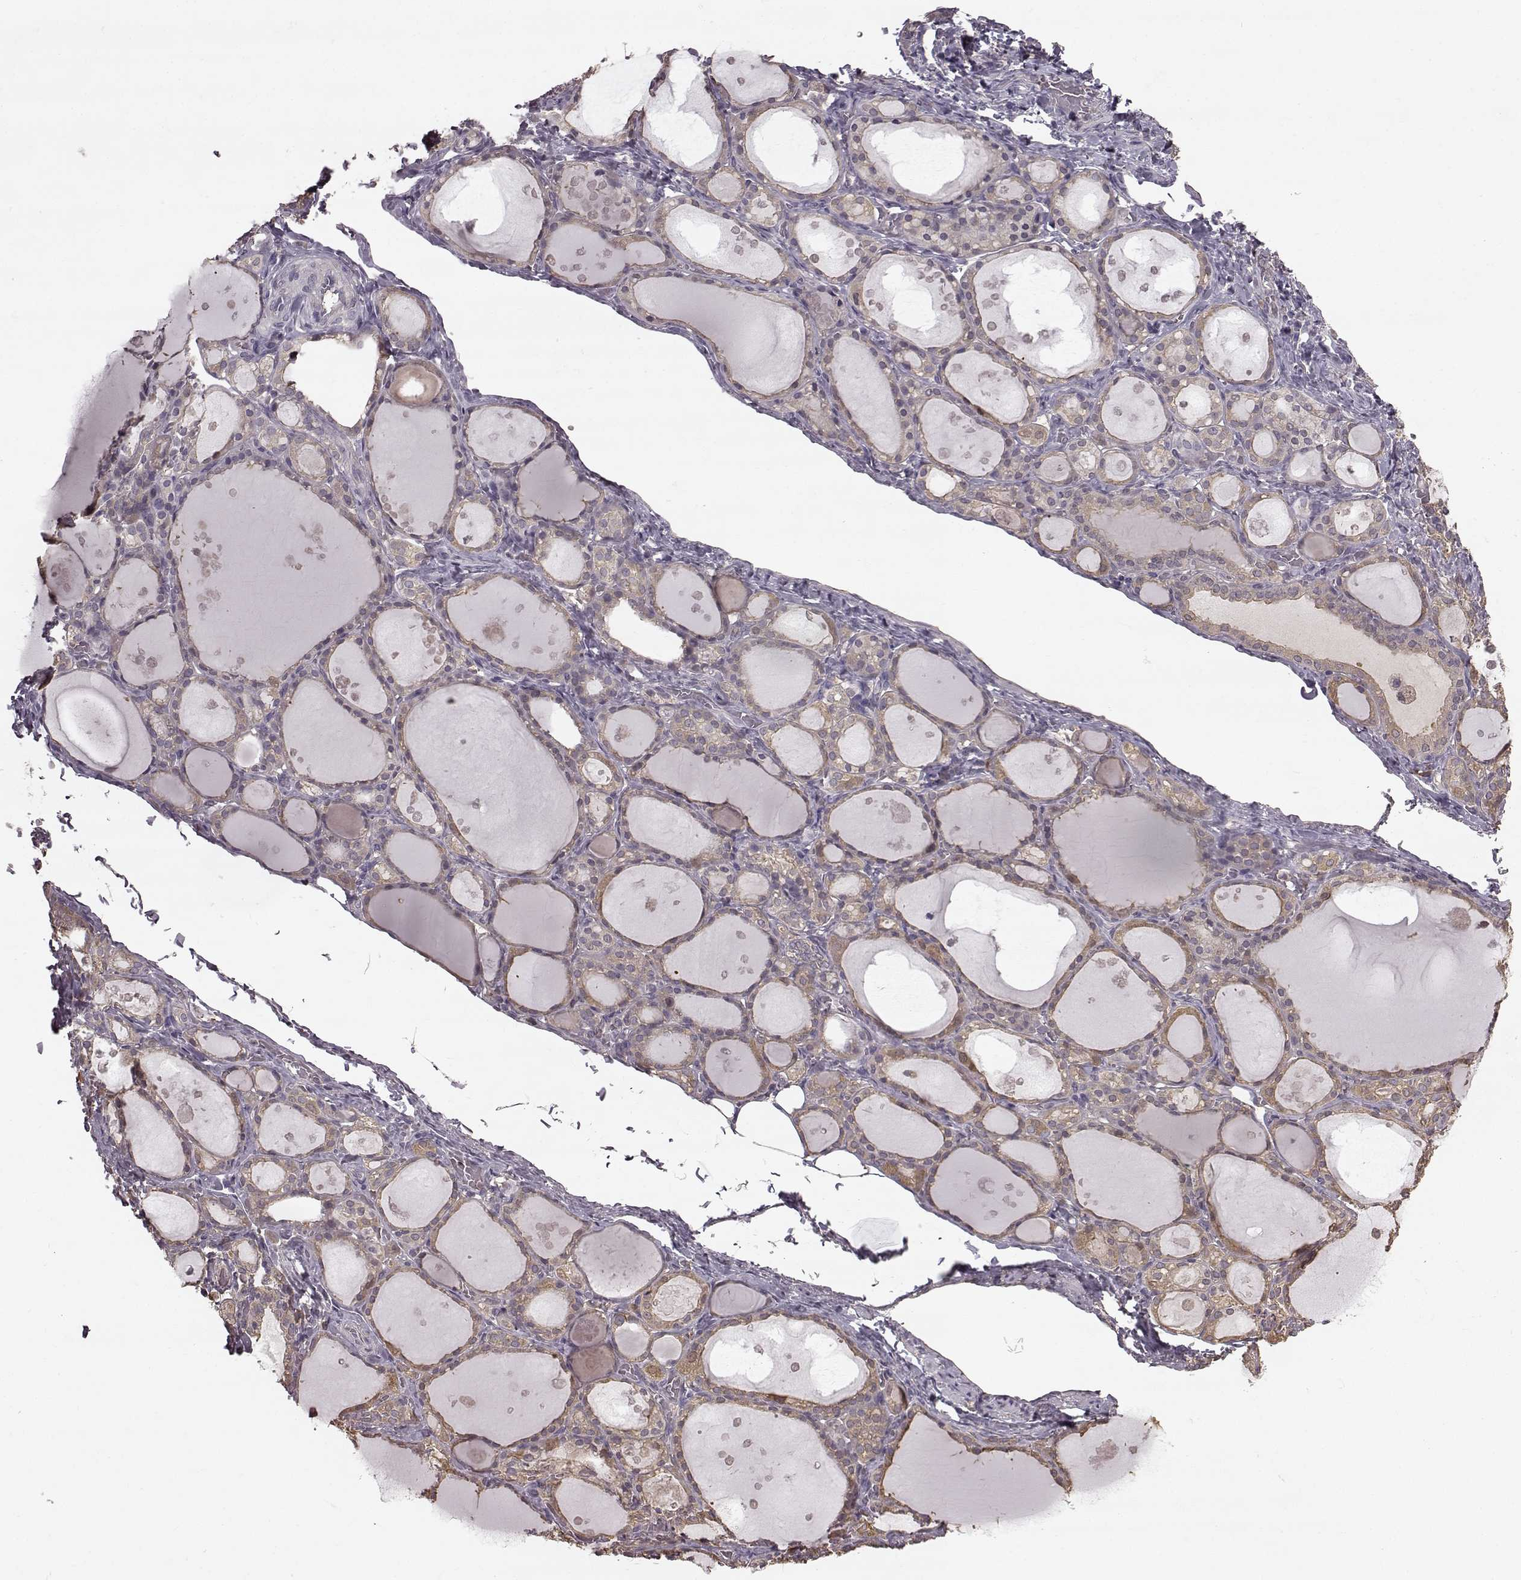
{"staining": {"intensity": "weak", "quantity": ">75%", "location": "cytoplasmic/membranous"}, "tissue": "thyroid gland", "cell_type": "Glandular cells", "image_type": "normal", "snomed": [{"axis": "morphology", "description": "Normal tissue, NOS"}, {"axis": "topography", "description": "Thyroid gland"}], "caption": "DAB immunohistochemical staining of benign thyroid gland displays weak cytoplasmic/membranous protein positivity in approximately >75% of glandular cells. Using DAB (brown) and hematoxylin (blue) stains, captured at high magnification using brightfield microscopy.", "gene": "NME1", "patient": {"sex": "male", "age": 68}}